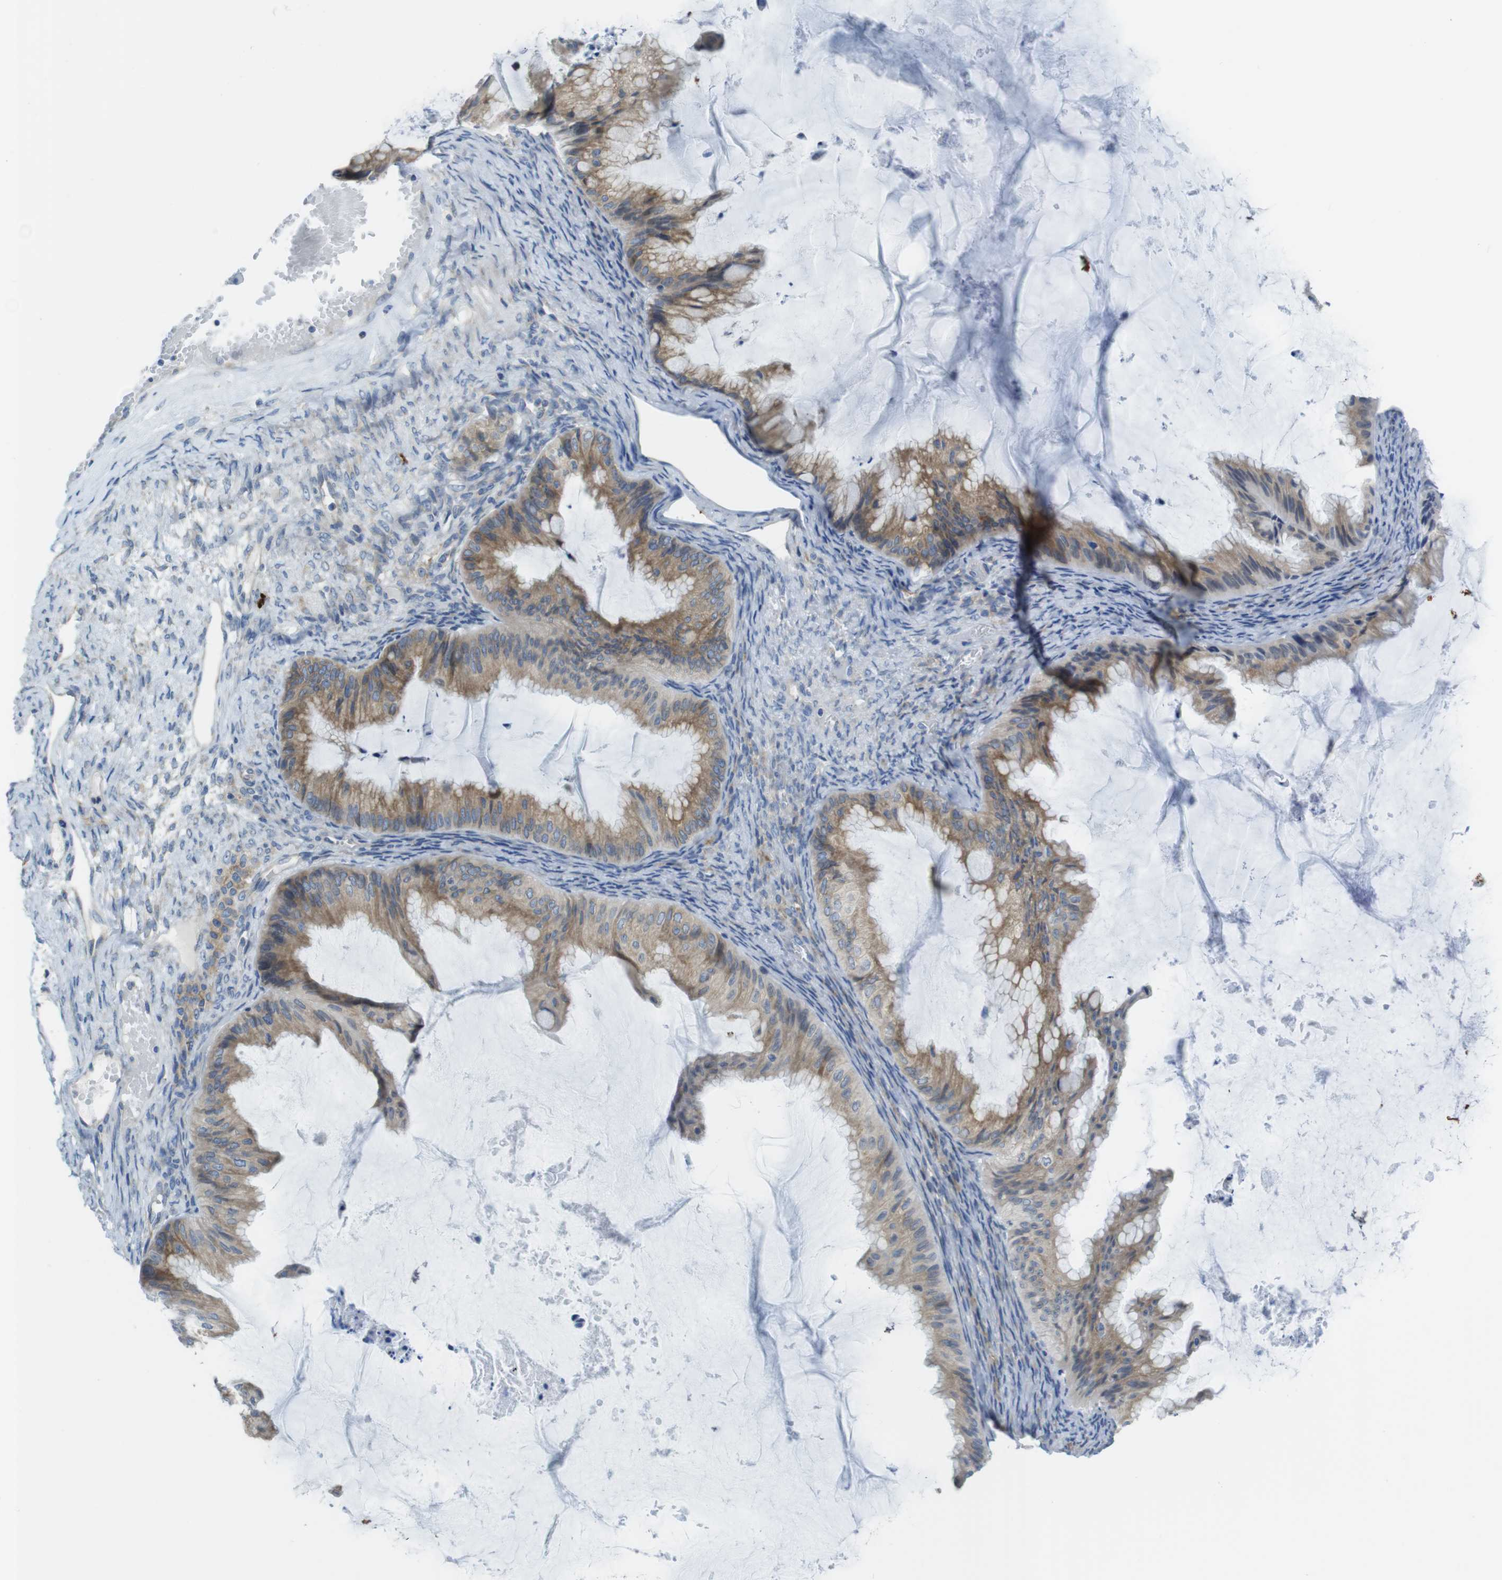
{"staining": {"intensity": "moderate", "quantity": ">75%", "location": "cytoplasmic/membranous"}, "tissue": "ovarian cancer", "cell_type": "Tumor cells", "image_type": "cancer", "snomed": [{"axis": "morphology", "description": "Cystadenocarcinoma, mucinous, NOS"}, {"axis": "topography", "description": "Ovary"}], "caption": "IHC (DAB (3,3'-diaminobenzidine)) staining of ovarian mucinous cystadenocarcinoma reveals moderate cytoplasmic/membranous protein staining in approximately >75% of tumor cells.", "gene": "CLPTM1L", "patient": {"sex": "female", "age": 61}}